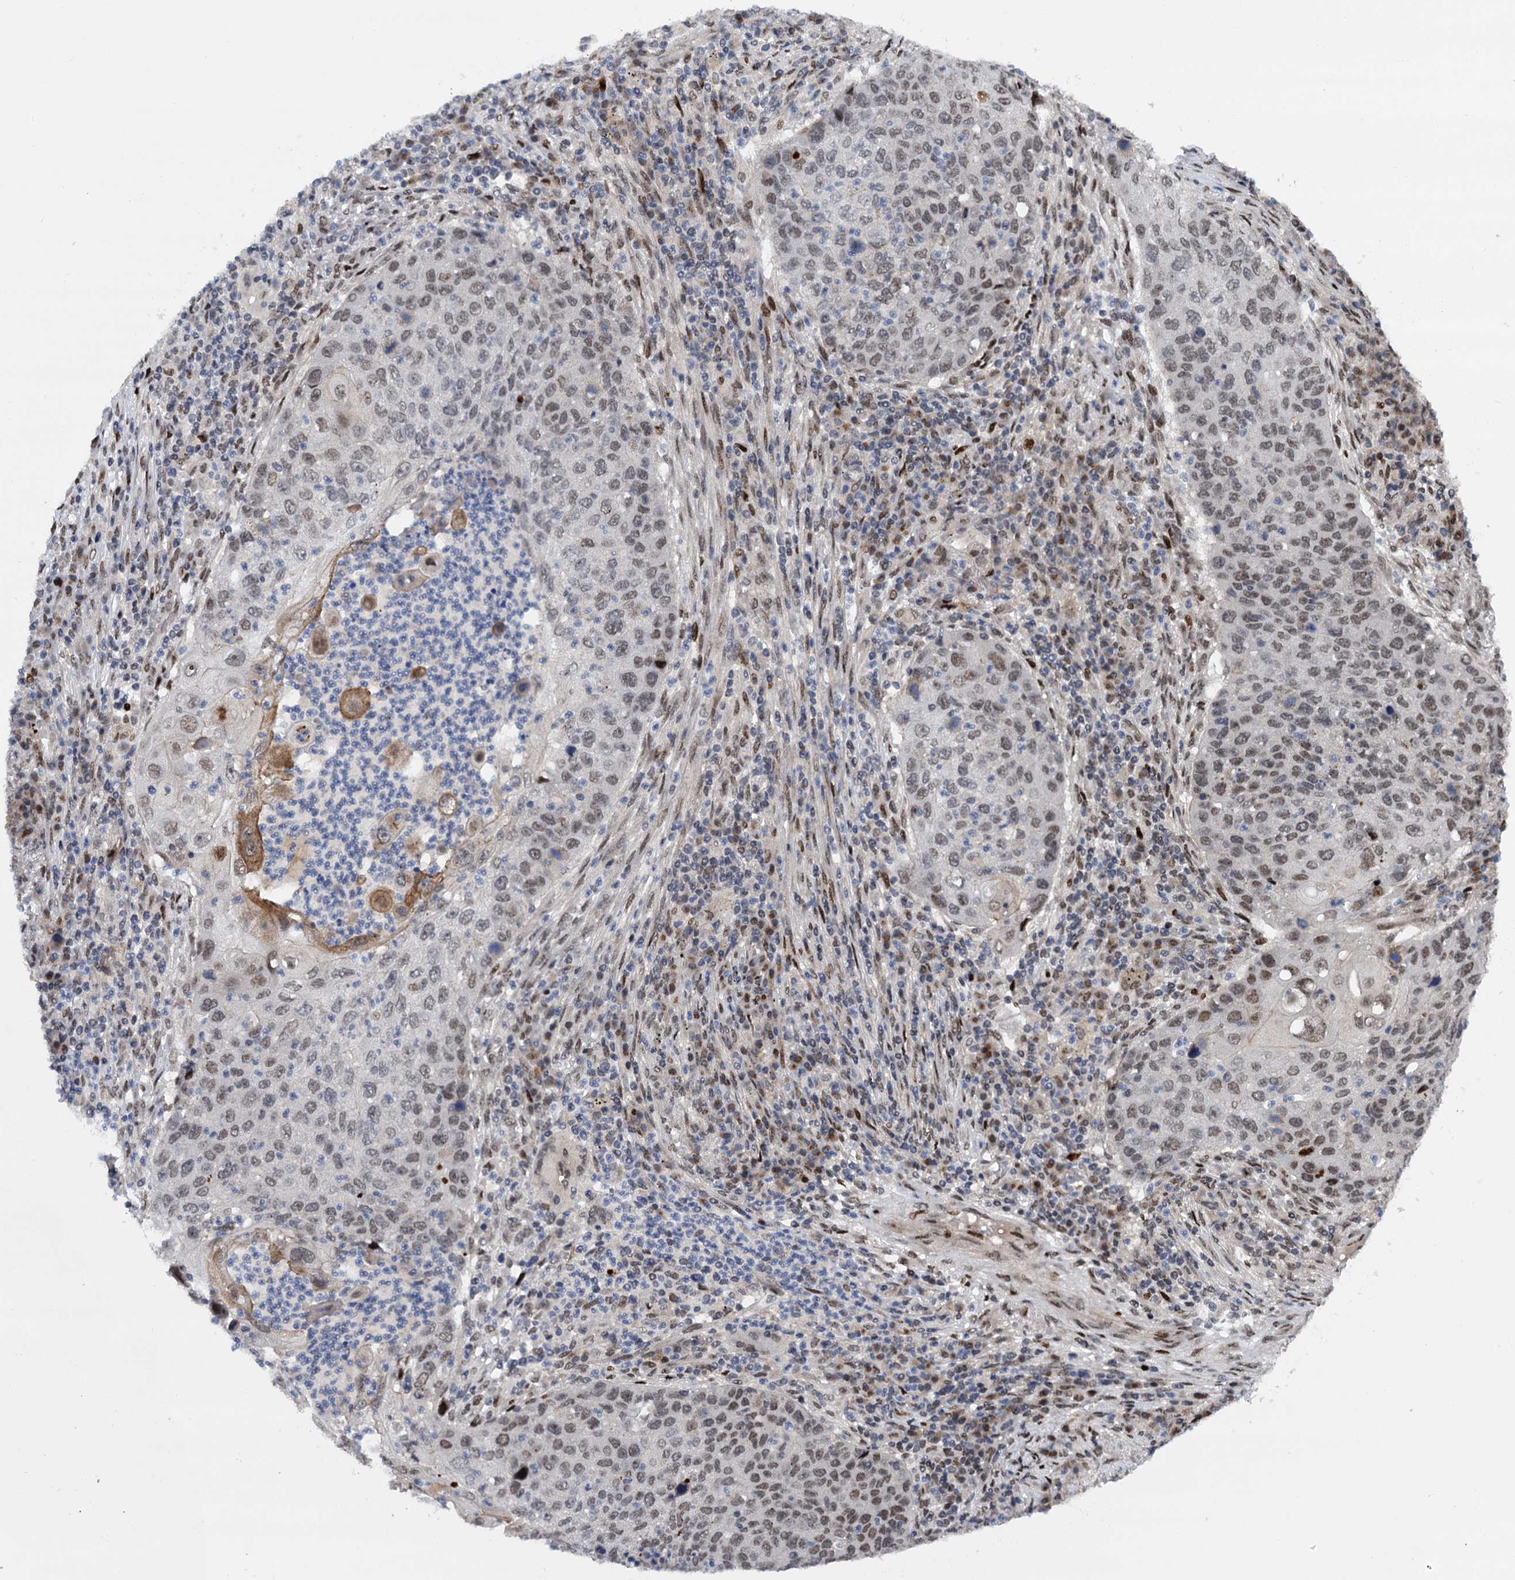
{"staining": {"intensity": "weak", "quantity": ">75%", "location": "nuclear"}, "tissue": "lung cancer", "cell_type": "Tumor cells", "image_type": "cancer", "snomed": [{"axis": "morphology", "description": "Squamous cell carcinoma, NOS"}, {"axis": "topography", "description": "Lung"}], "caption": "Brown immunohistochemical staining in lung cancer (squamous cell carcinoma) exhibits weak nuclear expression in approximately >75% of tumor cells.", "gene": "RUFY2", "patient": {"sex": "female", "age": 63}}